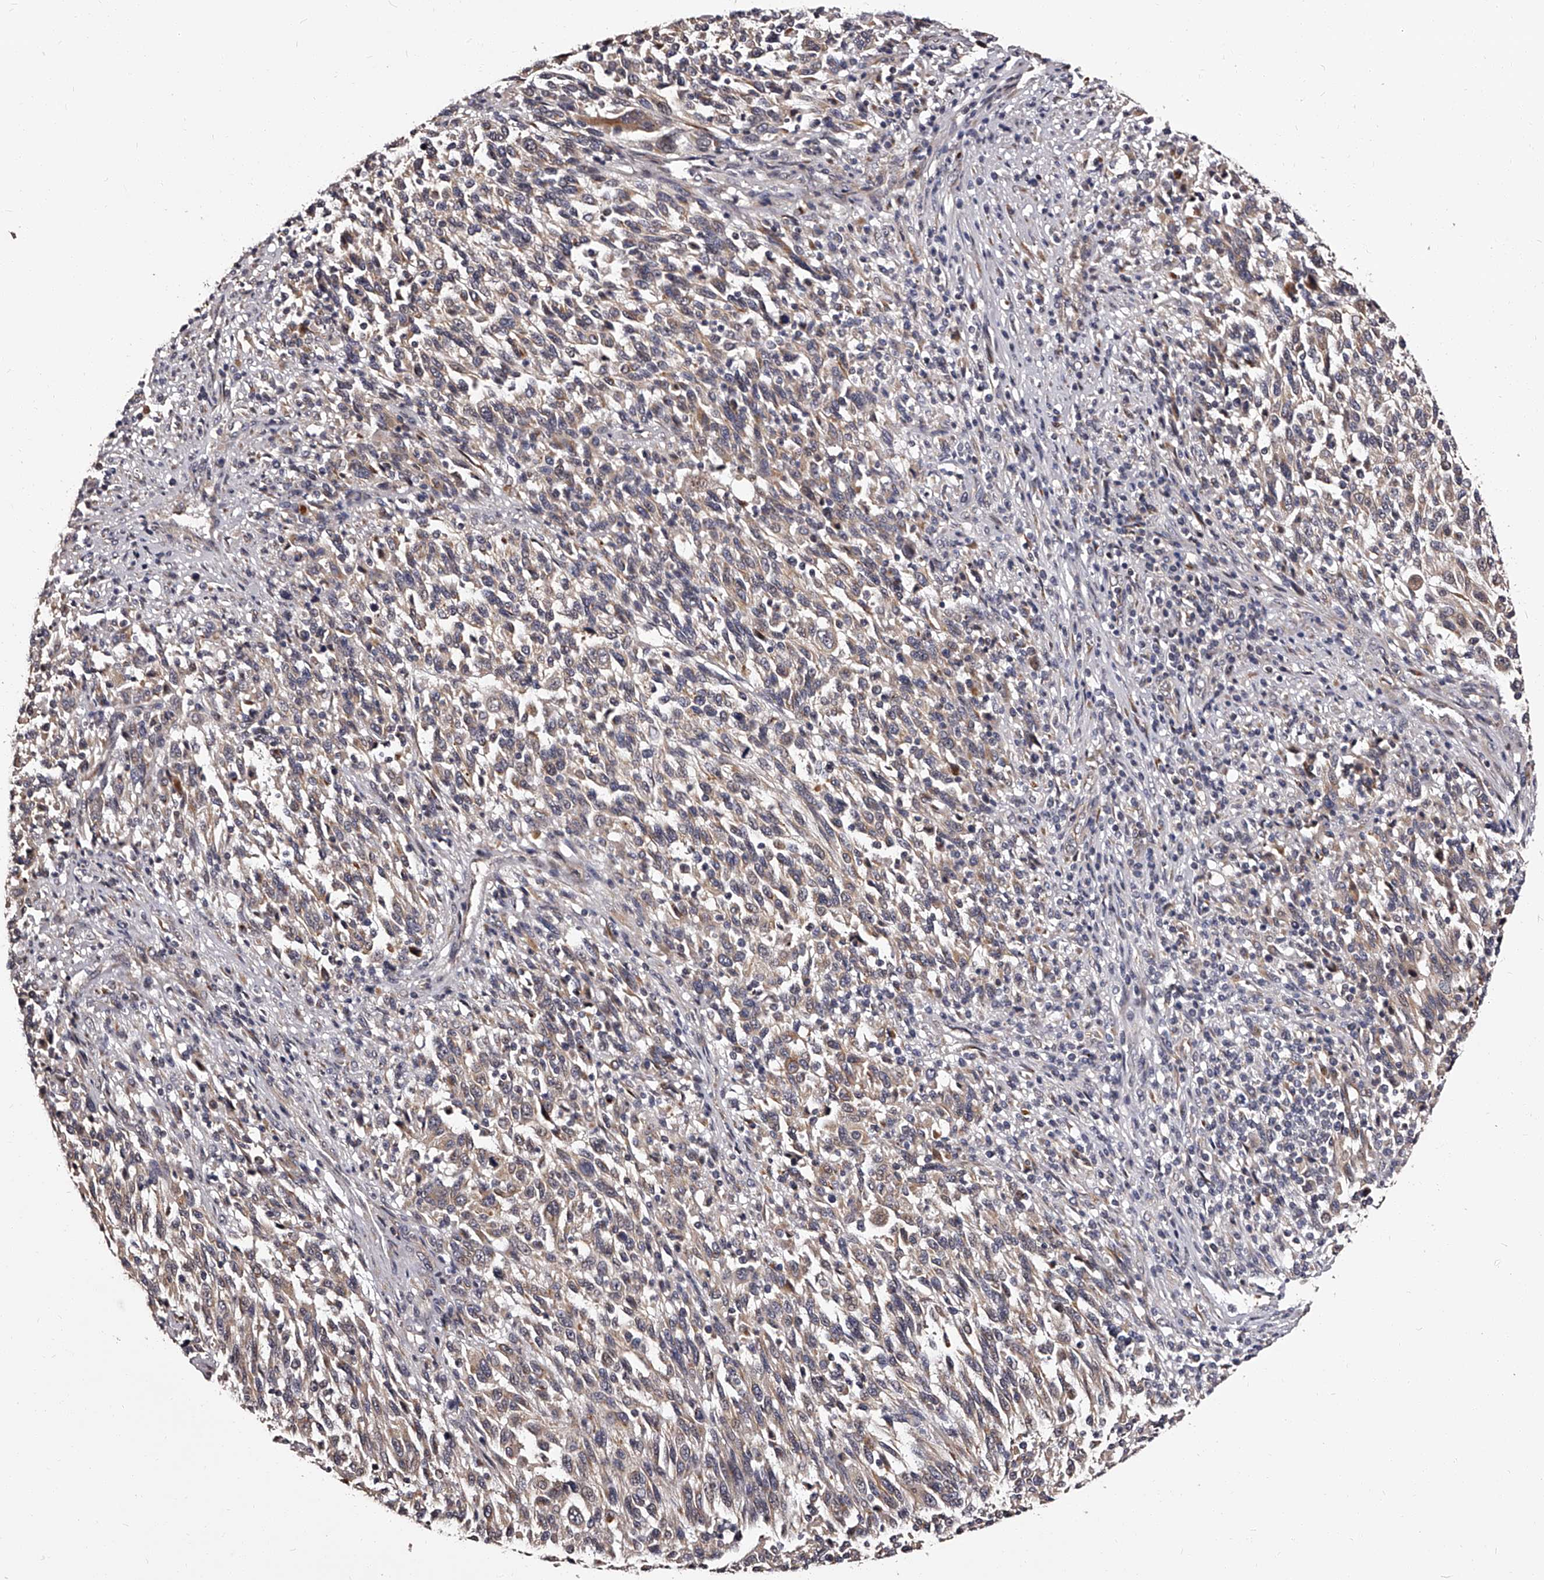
{"staining": {"intensity": "negative", "quantity": "none", "location": "none"}, "tissue": "melanoma", "cell_type": "Tumor cells", "image_type": "cancer", "snomed": [{"axis": "morphology", "description": "Malignant melanoma, Metastatic site"}, {"axis": "topography", "description": "Lymph node"}], "caption": "The histopathology image reveals no significant staining in tumor cells of melanoma.", "gene": "RSC1A1", "patient": {"sex": "male", "age": 61}}